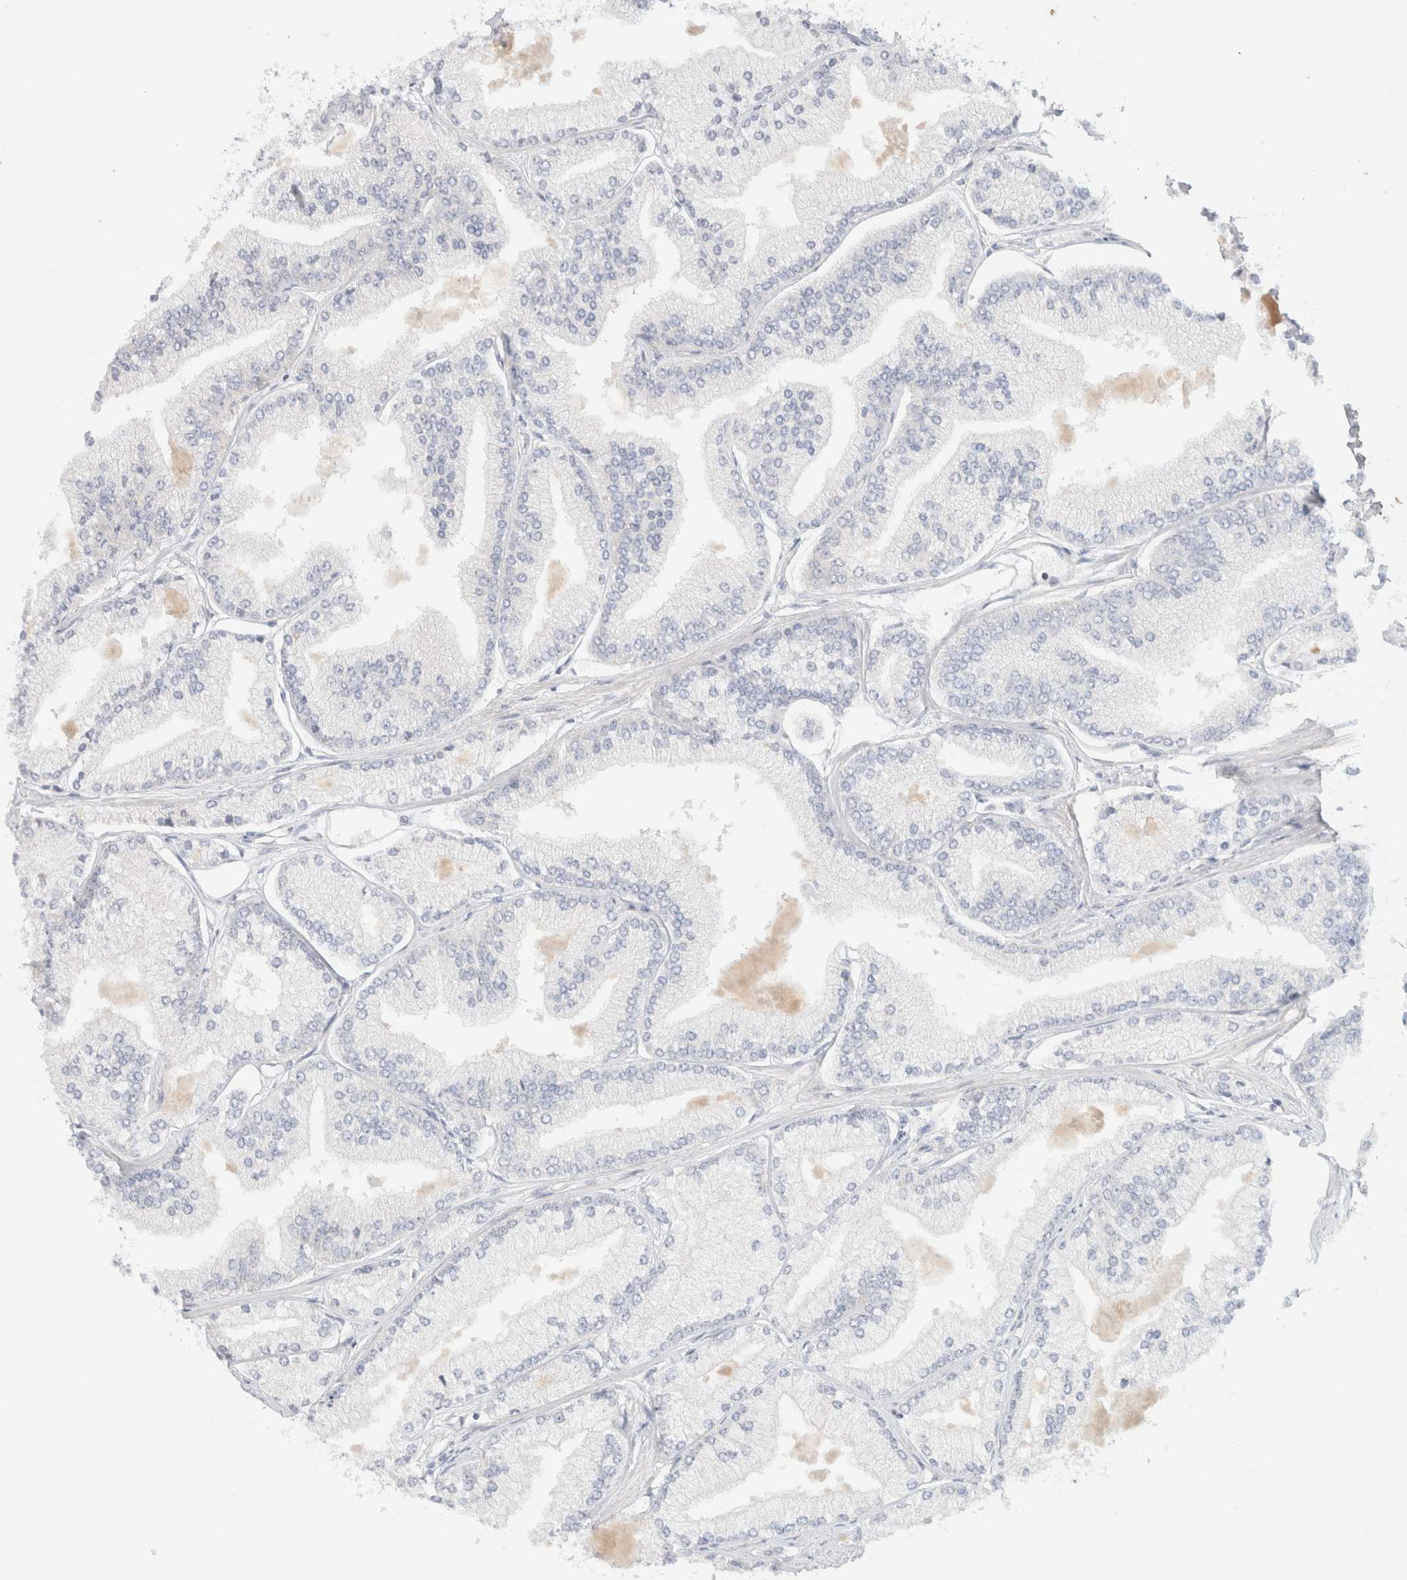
{"staining": {"intensity": "negative", "quantity": "none", "location": "none"}, "tissue": "prostate cancer", "cell_type": "Tumor cells", "image_type": "cancer", "snomed": [{"axis": "morphology", "description": "Adenocarcinoma, Low grade"}, {"axis": "topography", "description": "Prostate"}], "caption": "Immunohistochemistry (IHC) of prostate cancer displays no expression in tumor cells.", "gene": "SPRTN", "patient": {"sex": "male", "age": 52}}